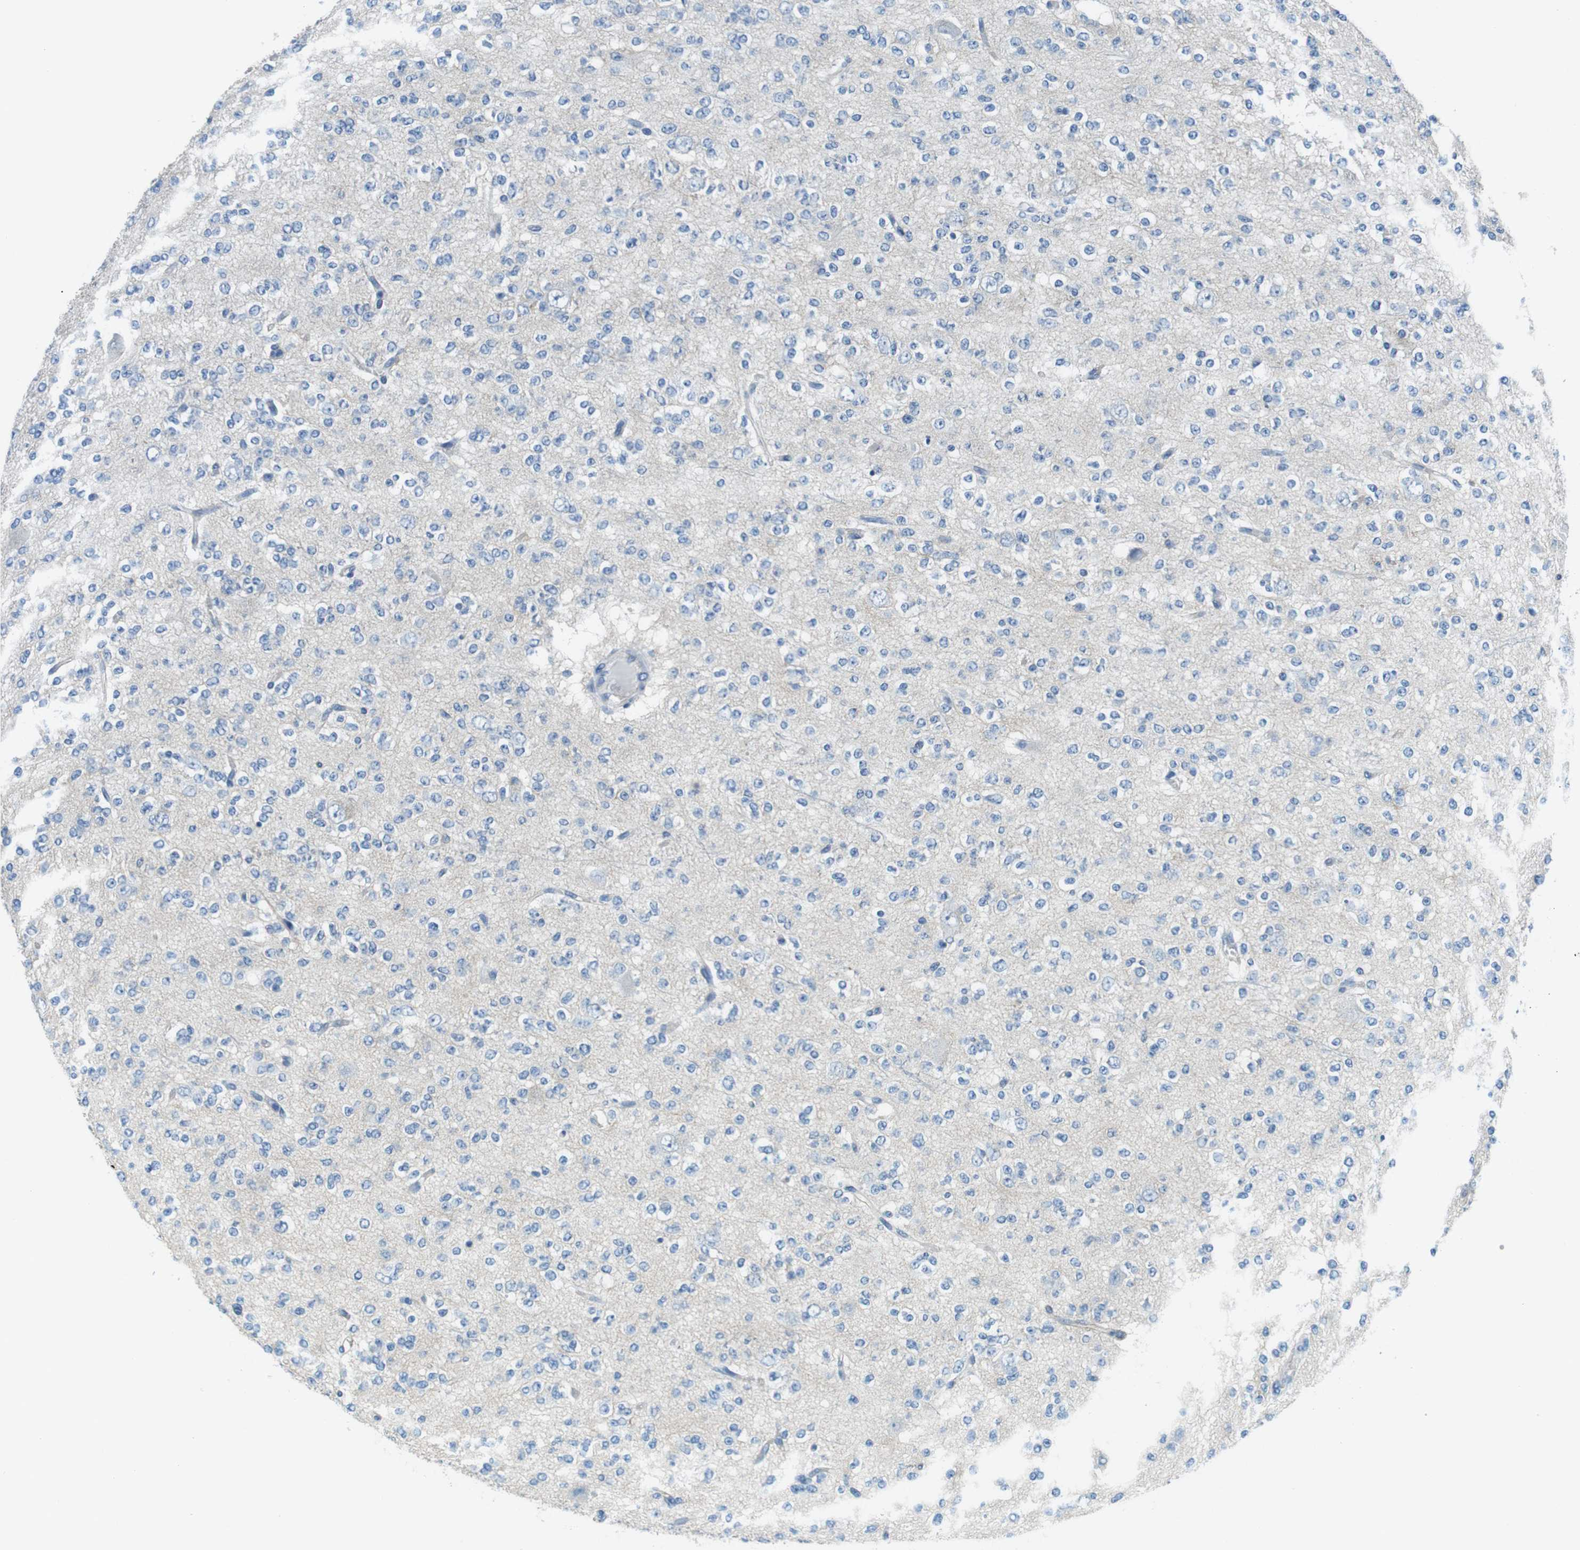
{"staining": {"intensity": "negative", "quantity": "none", "location": "none"}, "tissue": "glioma", "cell_type": "Tumor cells", "image_type": "cancer", "snomed": [{"axis": "morphology", "description": "Glioma, malignant, Low grade"}, {"axis": "topography", "description": "Brain"}], "caption": "Human glioma stained for a protein using immunohistochemistry reveals no expression in tumor cells.", "gene": "SLC6A6", "patient": {"sex": "male", "age": 38}}